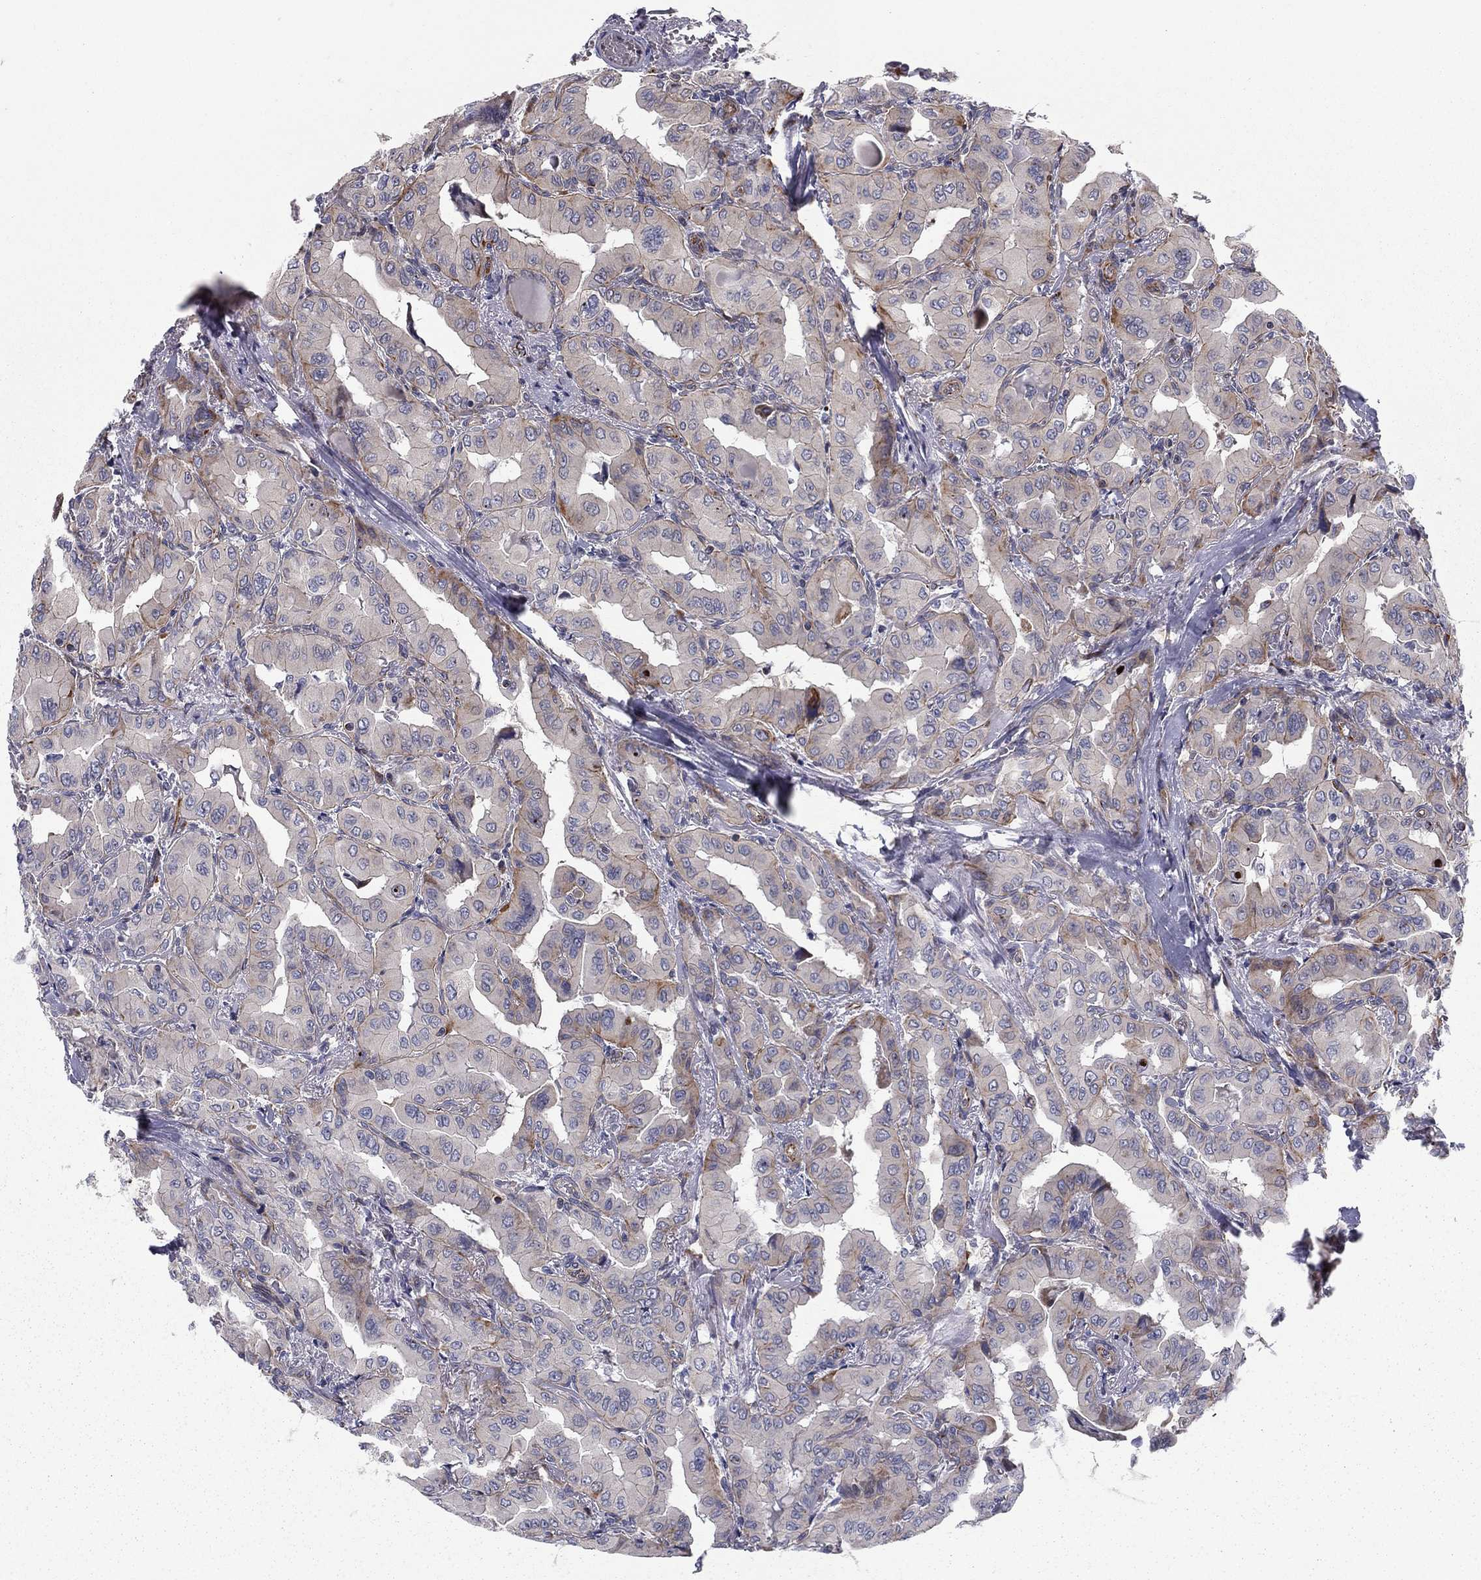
{"staining": {"intensity": "moderate", "quantity": "<25%", "location": "cytoplasmic/membranous"}, "tissue": "thyroid cancer", "cell_type": "Tumor cells", "image_type": "cancer", "snomed": [{"axis": "morphology", "description": "Normal tissue, NOS"}, {"axis": "morphology", "description": "Papillary adenocarcinoma, NOS"}, {"axis": "topography", "description": "Thyroid gland"}], "caption": "Immunohistochemistry (IHC) (DAB) staining of human thyroid cancer (papillary adenocarcinoma) shows moderate cytoplasmic/membranous protein positivity in approximately <25% of tumor cells.", "gene": "CLSTN1", "patient": {"sex": "female", "age": 66}}